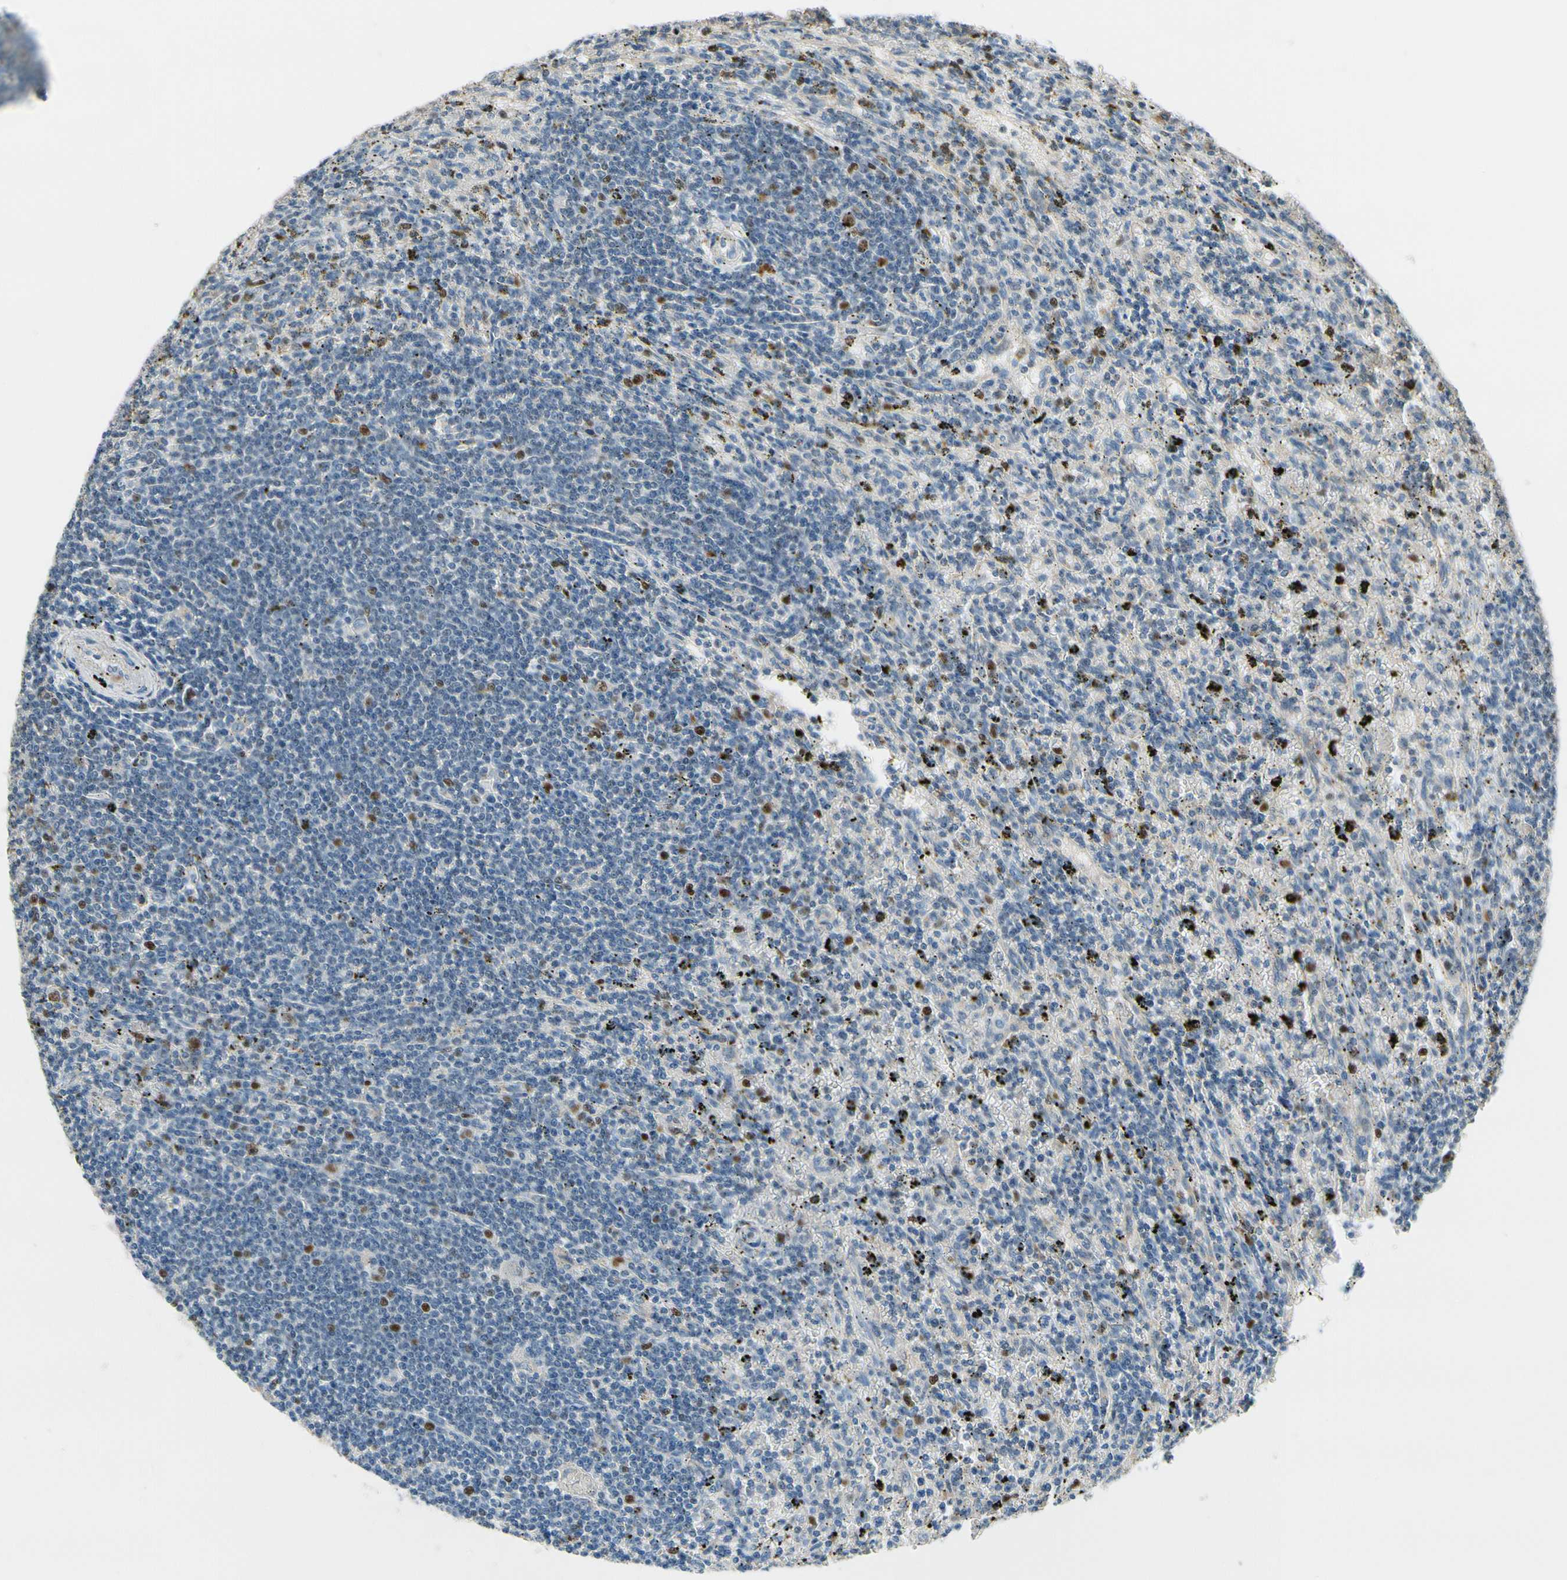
{"staining": {"intensity": "moderate", "quantity": "<25%", "location": "nuclear"}, "tissue": "lymphoma", "cell_type": "Tumor cells", "image_type": "cancer", "snomed": [{"axis": "morphology", "description": "Malignant lymphoma, non-Hodgkin's type, Low grade"}, {"axis": "topography", "description": "Spleen"}], "caption": "IHC histopathology image of neoplastic tissue: malignant lymphoma, non-Hodgkin's type (low-grade) stained using IHC demonstrates low levels of moderate protein expression localized specifically in the nuclear of tumor cells, appearing as a nuclear brown color.", "gene": "ZKSCAN4", "patient": {"sex": "male", "age": 76}}